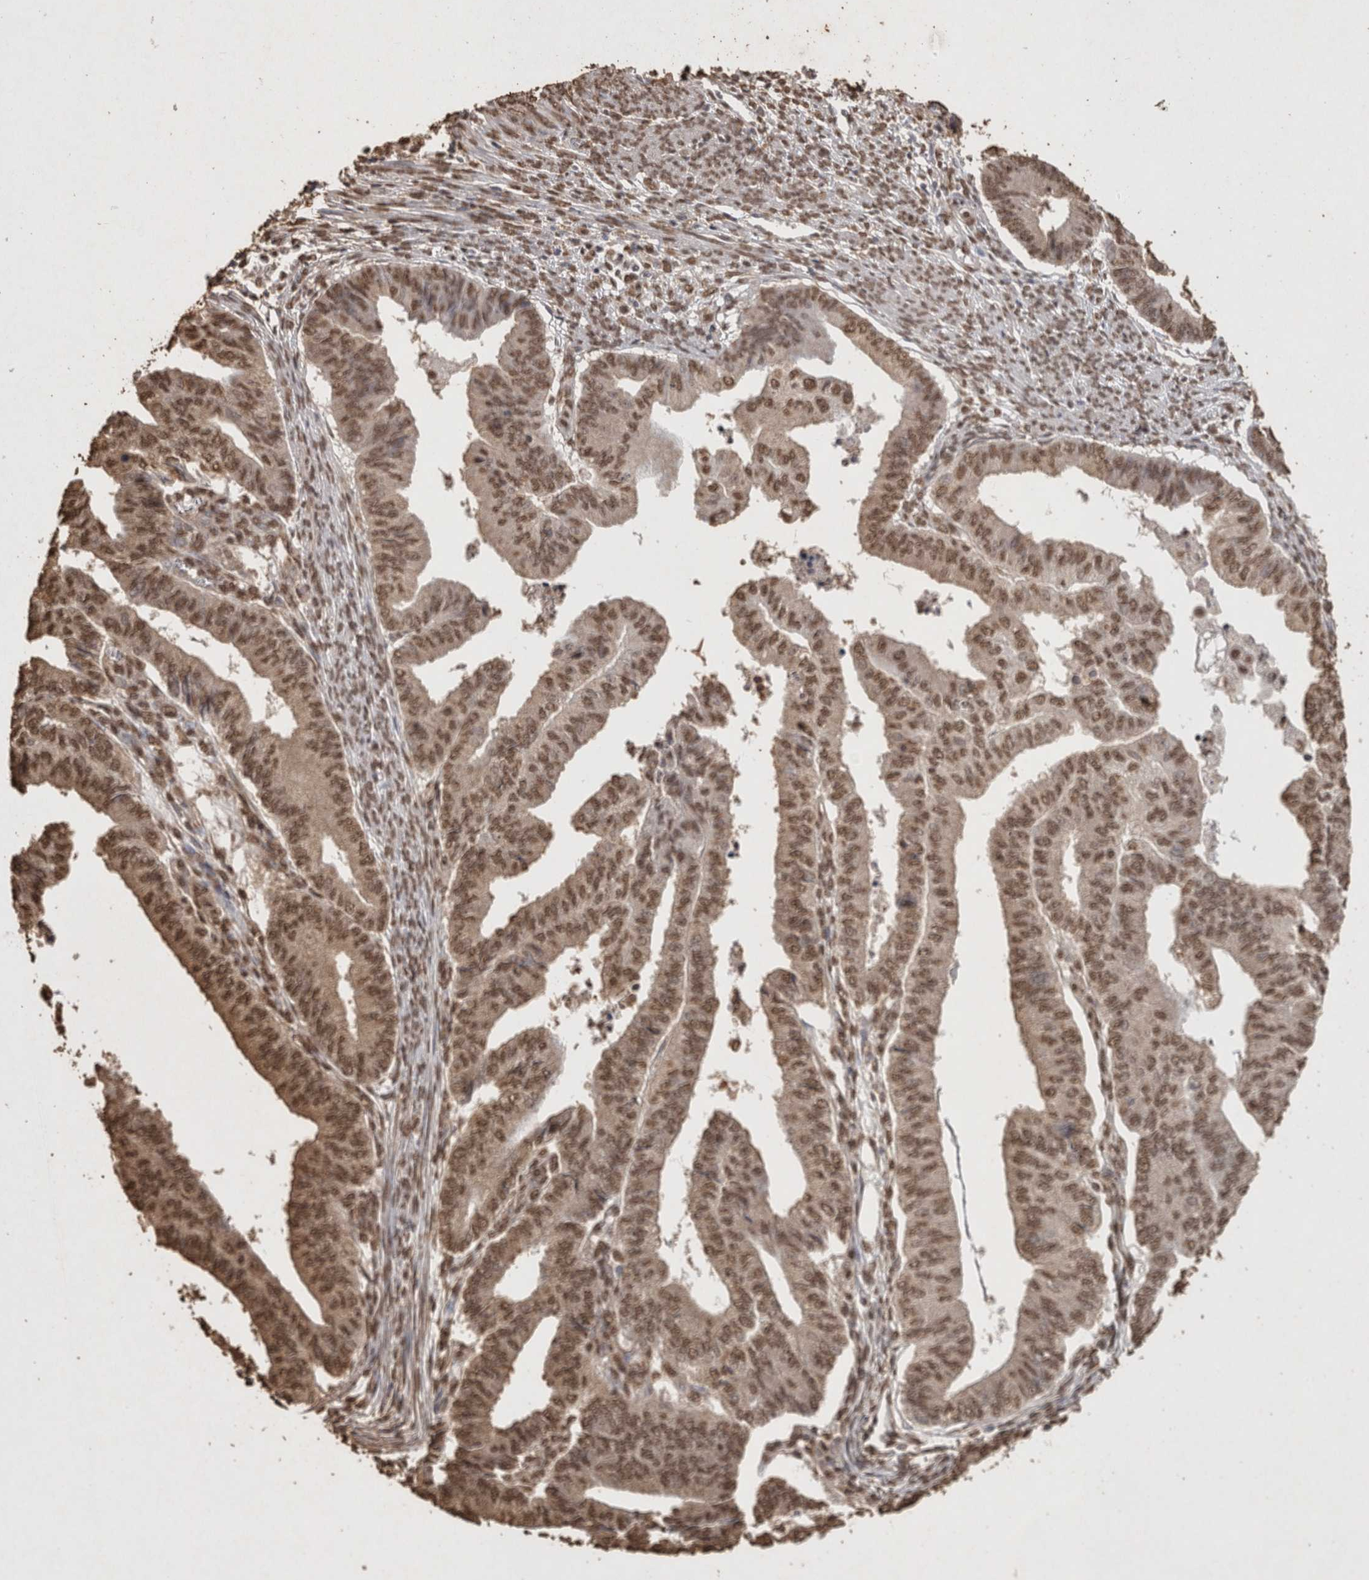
{"staining": {"intensity": "moderate", "quantity": ">75%", "location": "nuclear"}, "tissue": "endometrial cancer", "cell_type": "Tumor cells", "image_type": "cancer", "snomed": [{"axis": "morphology", "description": "Polyp, NOS"}, {"axis": "morphology", "description": "Adenocarcinoma, NOS"}, {"axis": "morphology", "description": "Adenoma, NOS"}, {"axis": "topography", "description": "Endometrium"}], "caption": "Immunohistochemical staining of polyp (endometrial) demonstrates medium levels of moderate nuclear protein staining in about >75% of tumor cells. Ihc stains the protein in brown and the nuclei are stained blue.", "gene": "FSTL3", "patient": {"sex": "female", "age": 79}}